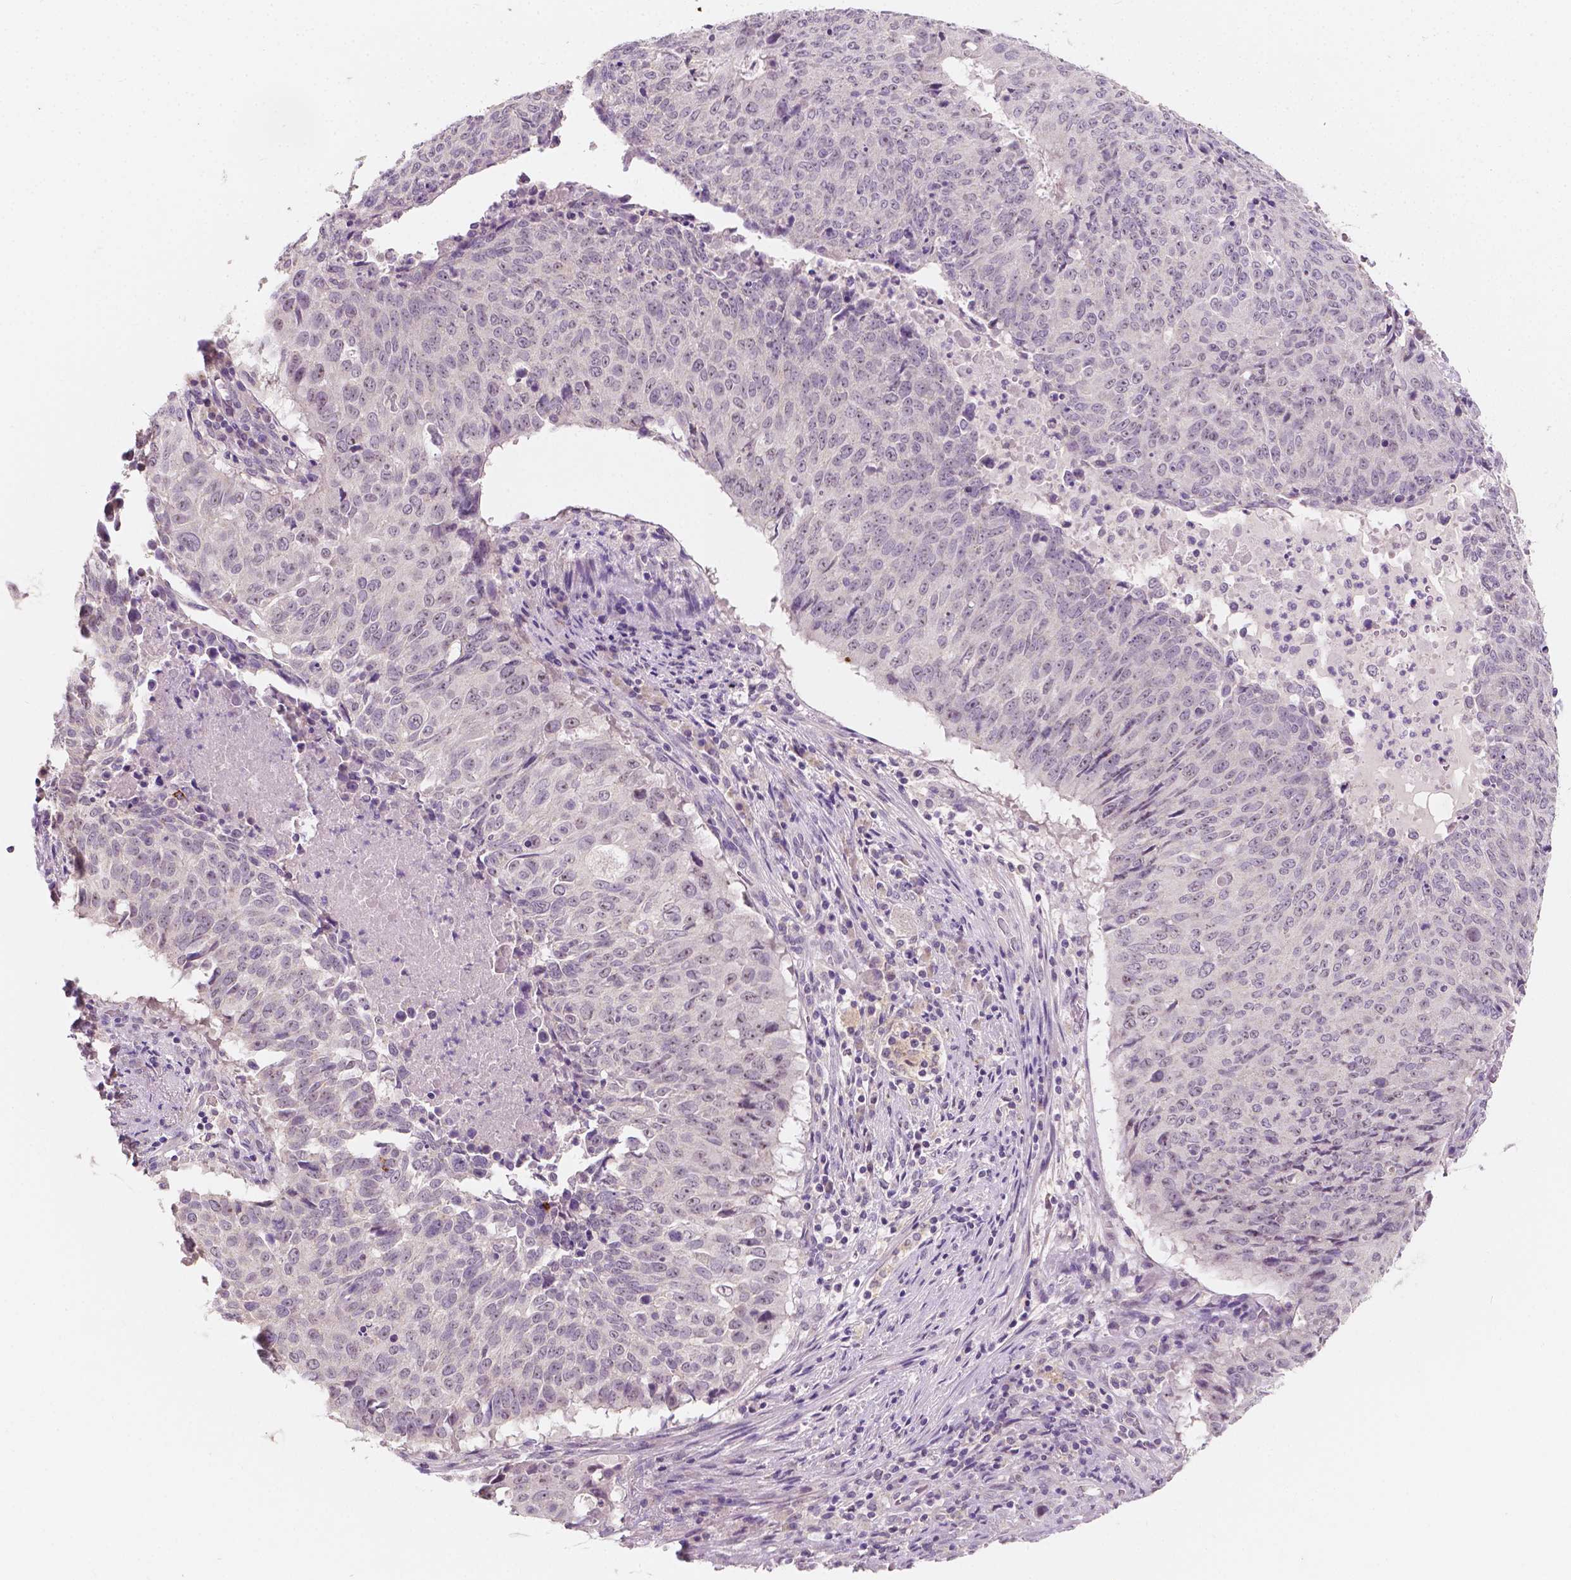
{"staining": {"intensity": "negative", "quantity": "none", "location": "none"}, "tissue": "lung cancer", "cell_type": "Tumor cells", "image_type": "cancer", "snomed": [{"axis": "morphology", "description": "Normal tissue, NOS"}, {"axis": "morphology", "description": "Squamous cell carcinoma, NOS"}, {"axis": "topography", "description": "Bronchus"}, {"axis": "topography", "description": "Lung"}], "caption": "Immunohistochemistry photomicrograph of human lung squamous cell carcinoma stained for a protein (brown), which exhibits no staining in tumor cells.", "gene": "SIRT2", "patient": {"sex": "male", "age": 64}}